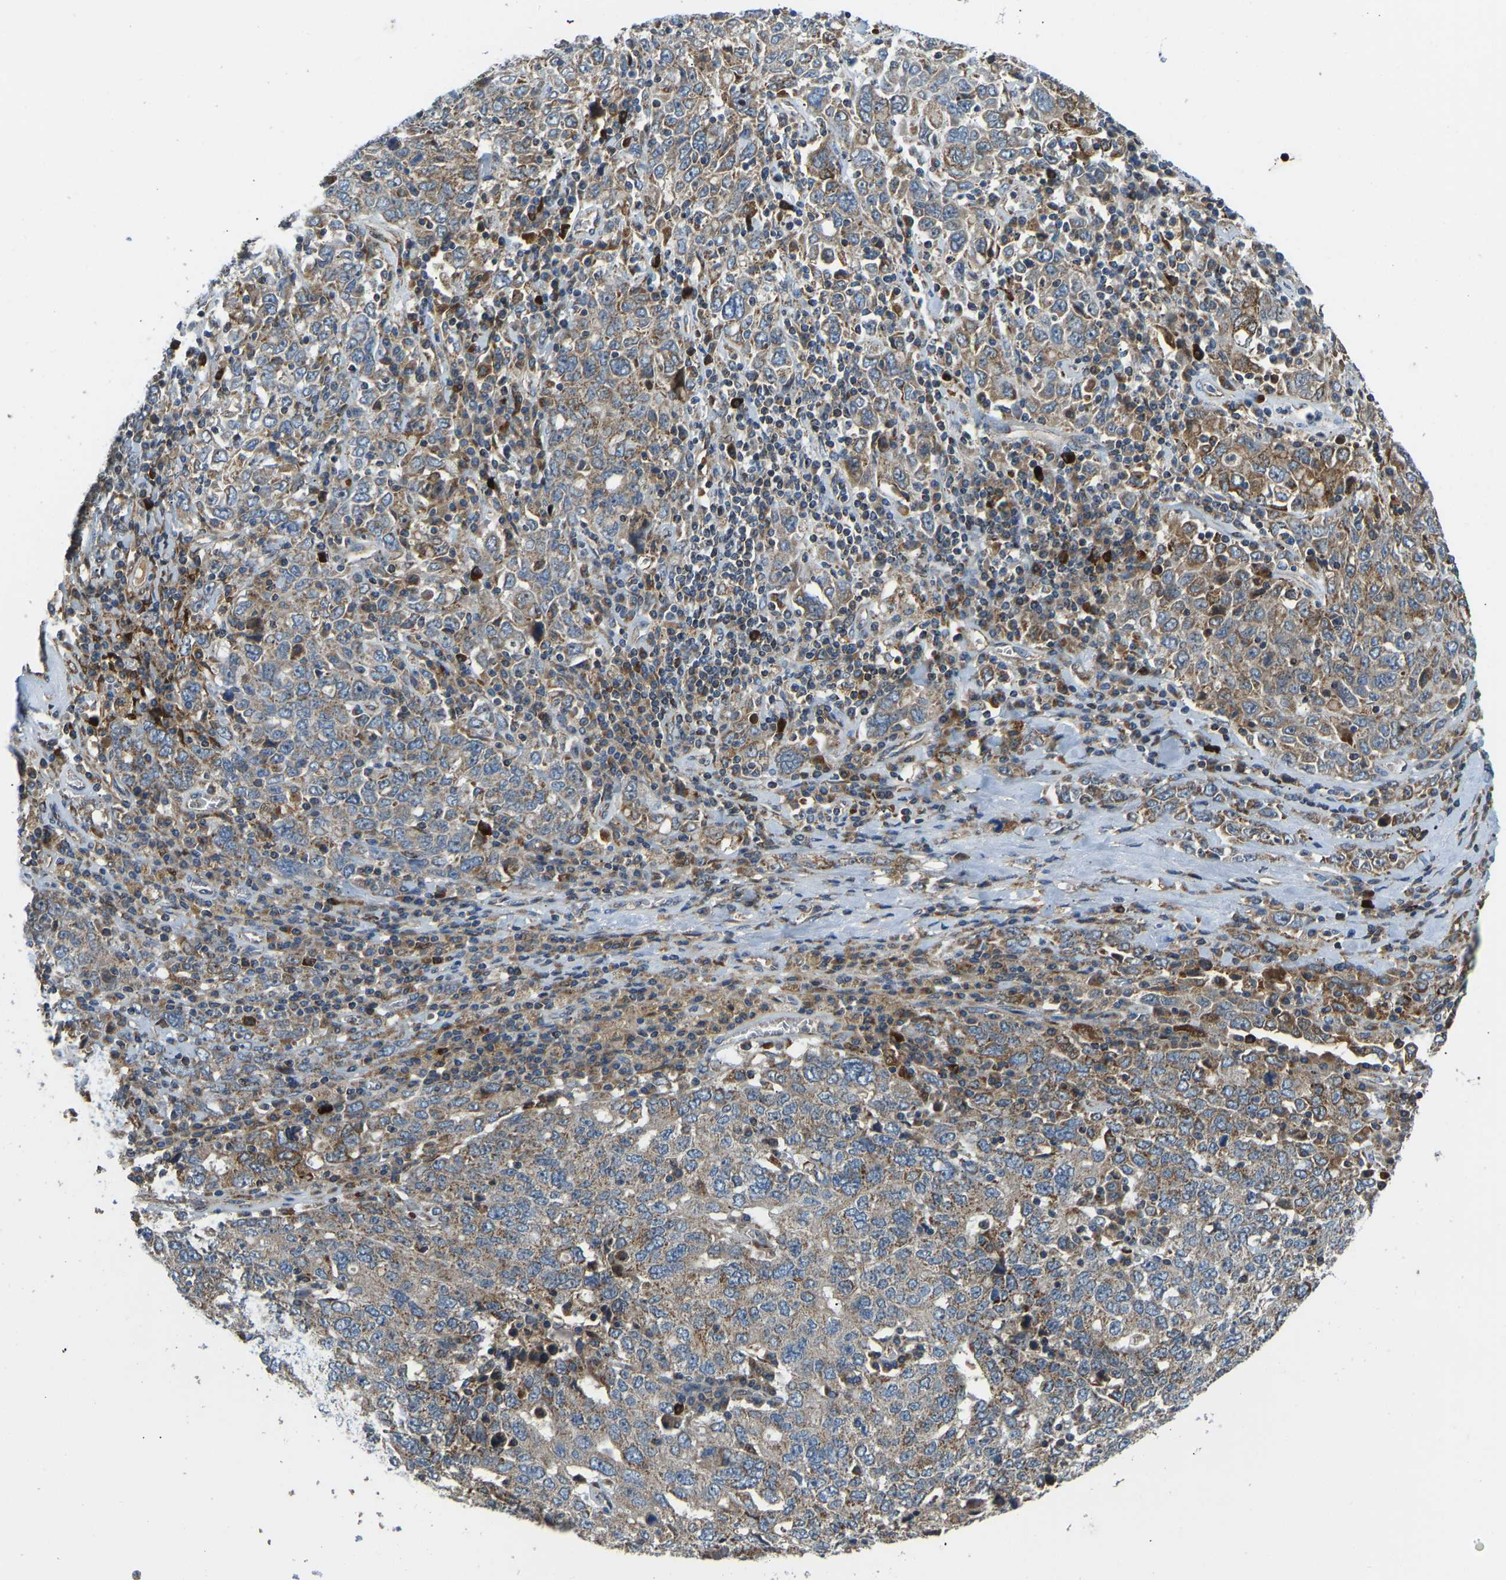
{"staining": {"intensity": "moderate", "quantity": ">75%", "location": "cytoplasmic/membranous"}, "tissue": "ovarian cancer", "cell_type": "Tumor cells", "image_type": "cancer", "snomed": [{"axis": "morphology", "description": "Carcinoma, endometroid"}, {"axis": "topography", "description": "Ovary"}], "caption": "Protein expression analysis of human ovarian cancer (endometroid carcinoma) reveals moderate cytoplasmic/membranous staining in approximately >75% of tumor cells.", "gene": "RBP1", "patient": {"sex": "female", "age": 62}}